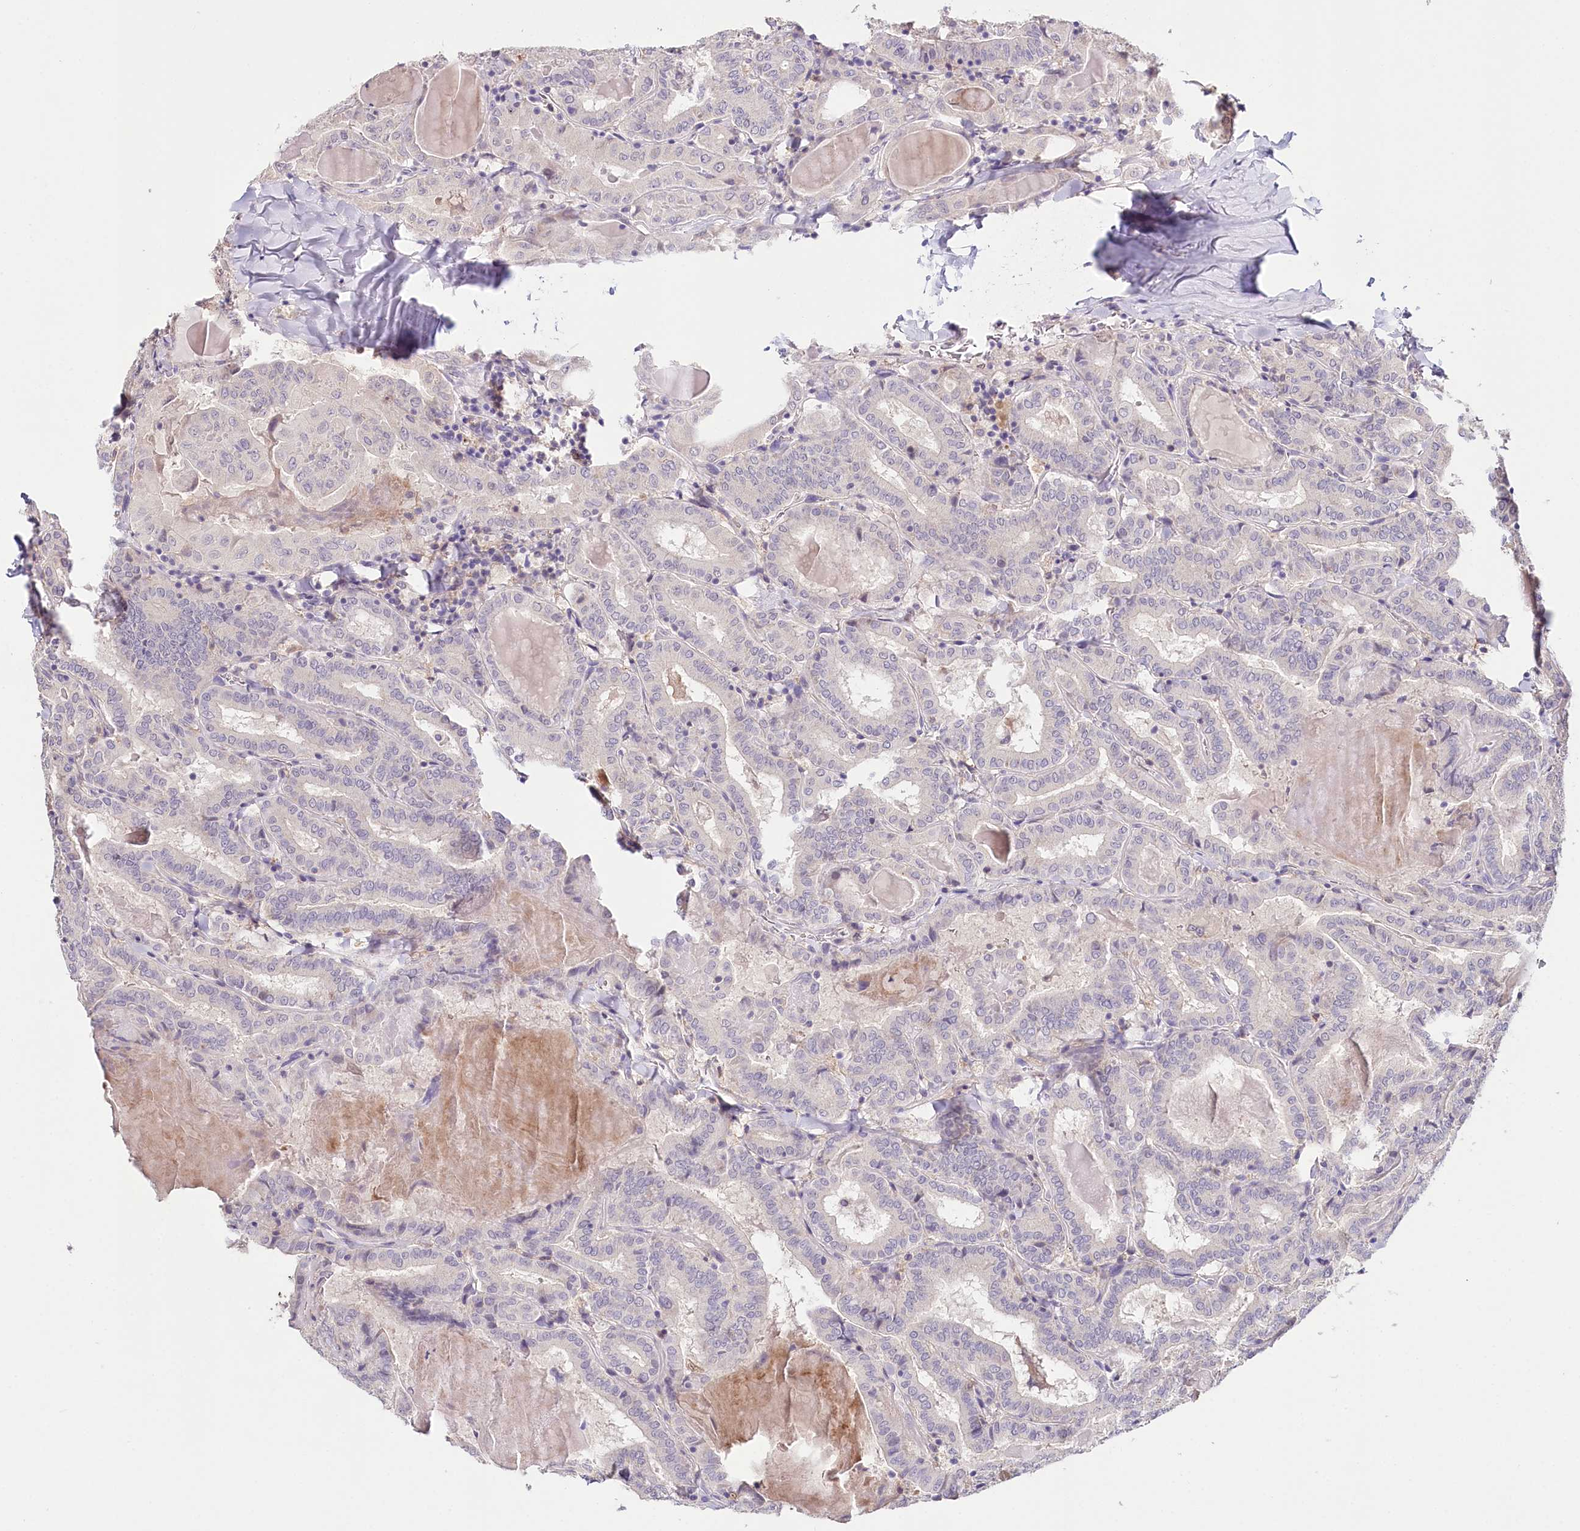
{"staining": {"intensity": "negative", "quantity": "none", "location": "none"}, "tissue": "thyroid cancer", "cell_type": "Tumor cells", "image_type": "cancer", "snomed": [{"axis": "morphology", "description": "Papillary adenocarcinoma, NOS"}, {"axis": "topography", "description": "Thyroid gland"}], "caption": "Immunohistochemical staining of thyroid cancer demonstrates no significant expression in tumor cells.", "gene": "DAPK1", "patient": {"sex": "female", "age": 72}}